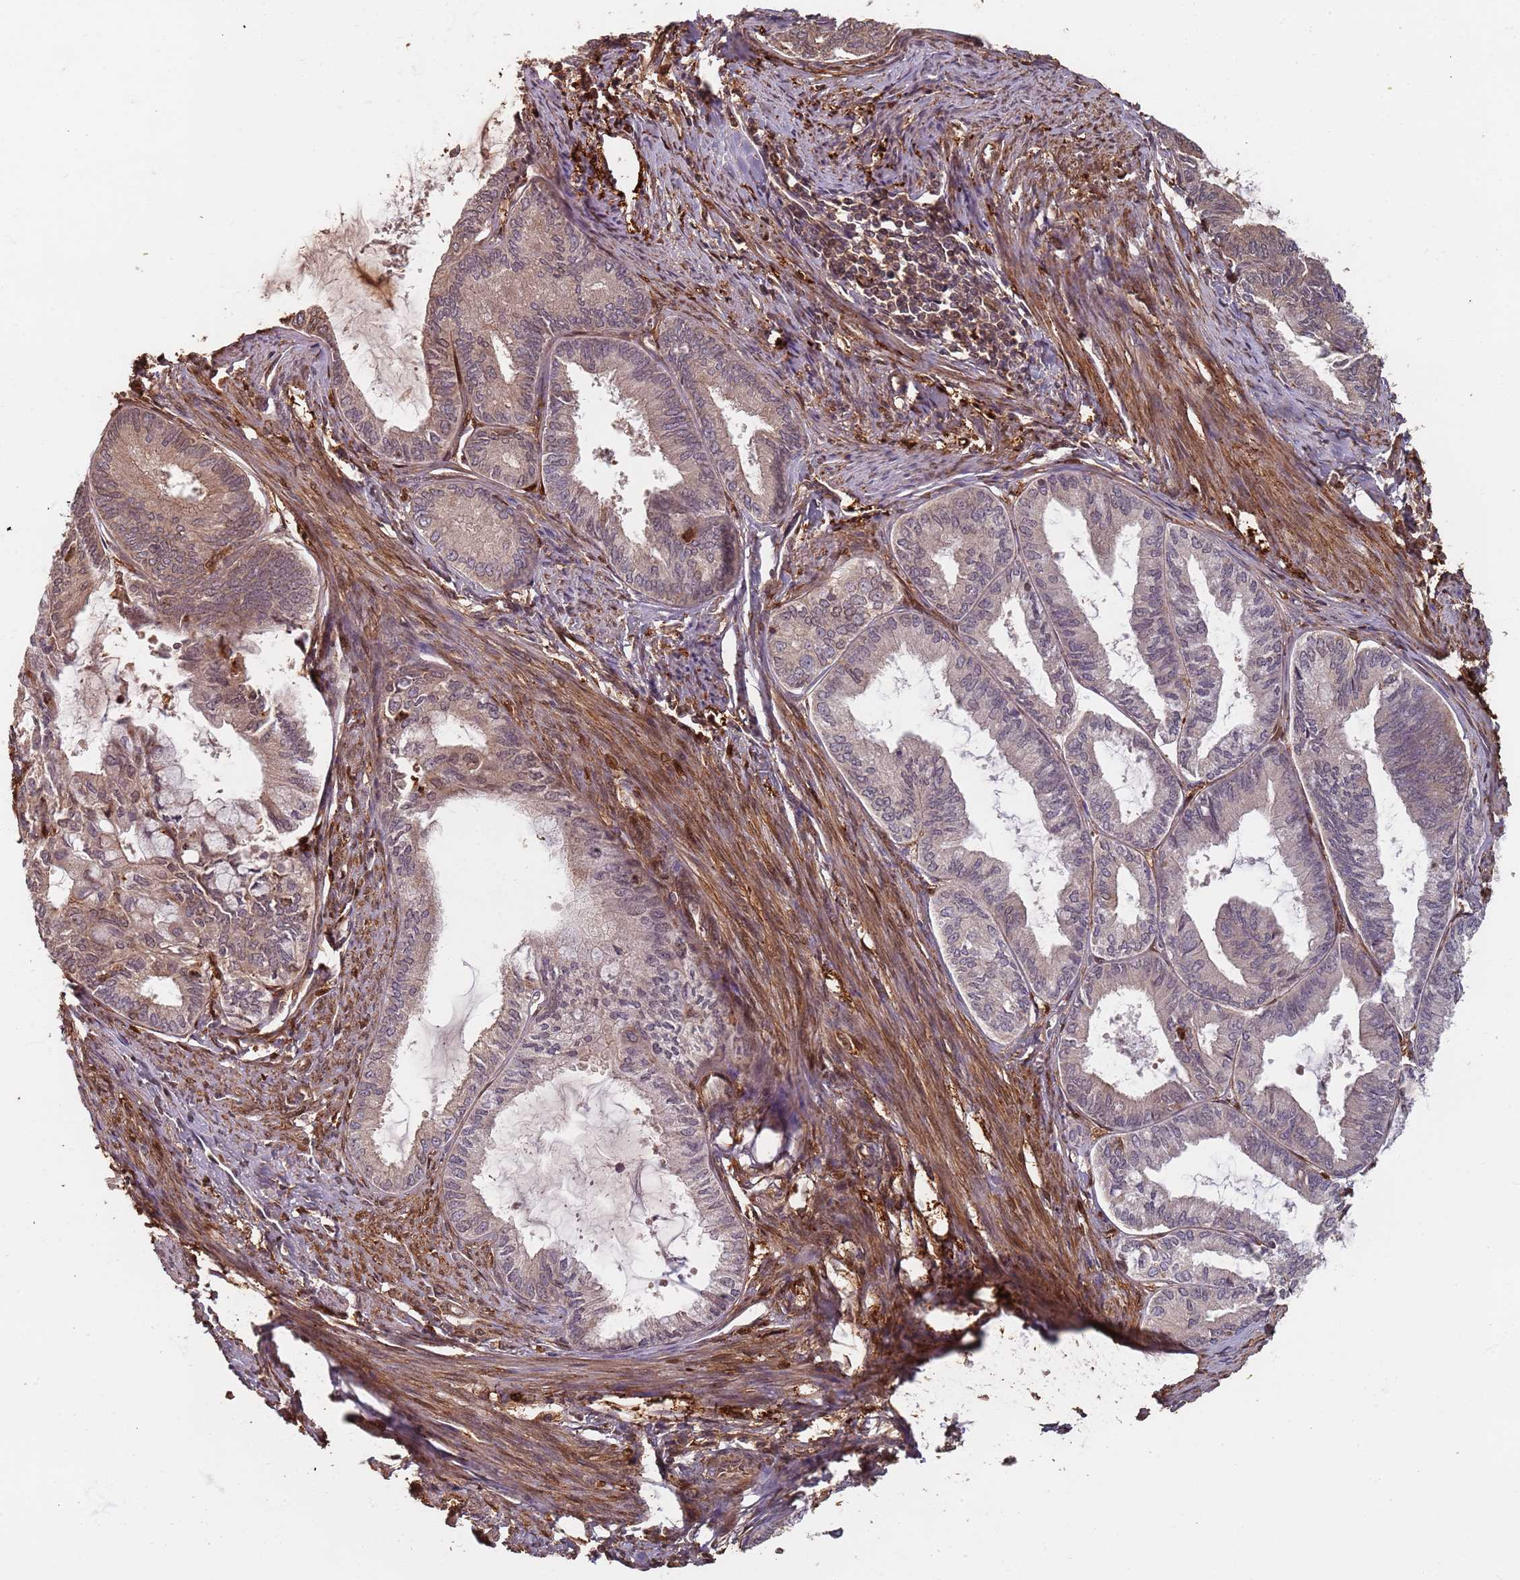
{"staining": {"intensity": "weak", "quantity": "25%-75%", "location": "cytoplasmic/membranous,nuclear"}, "tissue": "endometrial cancer", "cell_type": "Tumor cells", "image_type": "cancer", "snomed": [{"axis": "morphology", "description": "Adenocarcinoma, NOS"}, {"axis": "topography", "description": "Endometrium"}], "caption": "About 25%-75% of tumor cells in adenocarcinoma (endometrial) exhibit weak cytoplasmic/membranous and nuclear protein positivity as visualized by brown immunohistochemical staining.", "gene": "SDCCAG8", "patient": {"sex": "female", "age": 86}}